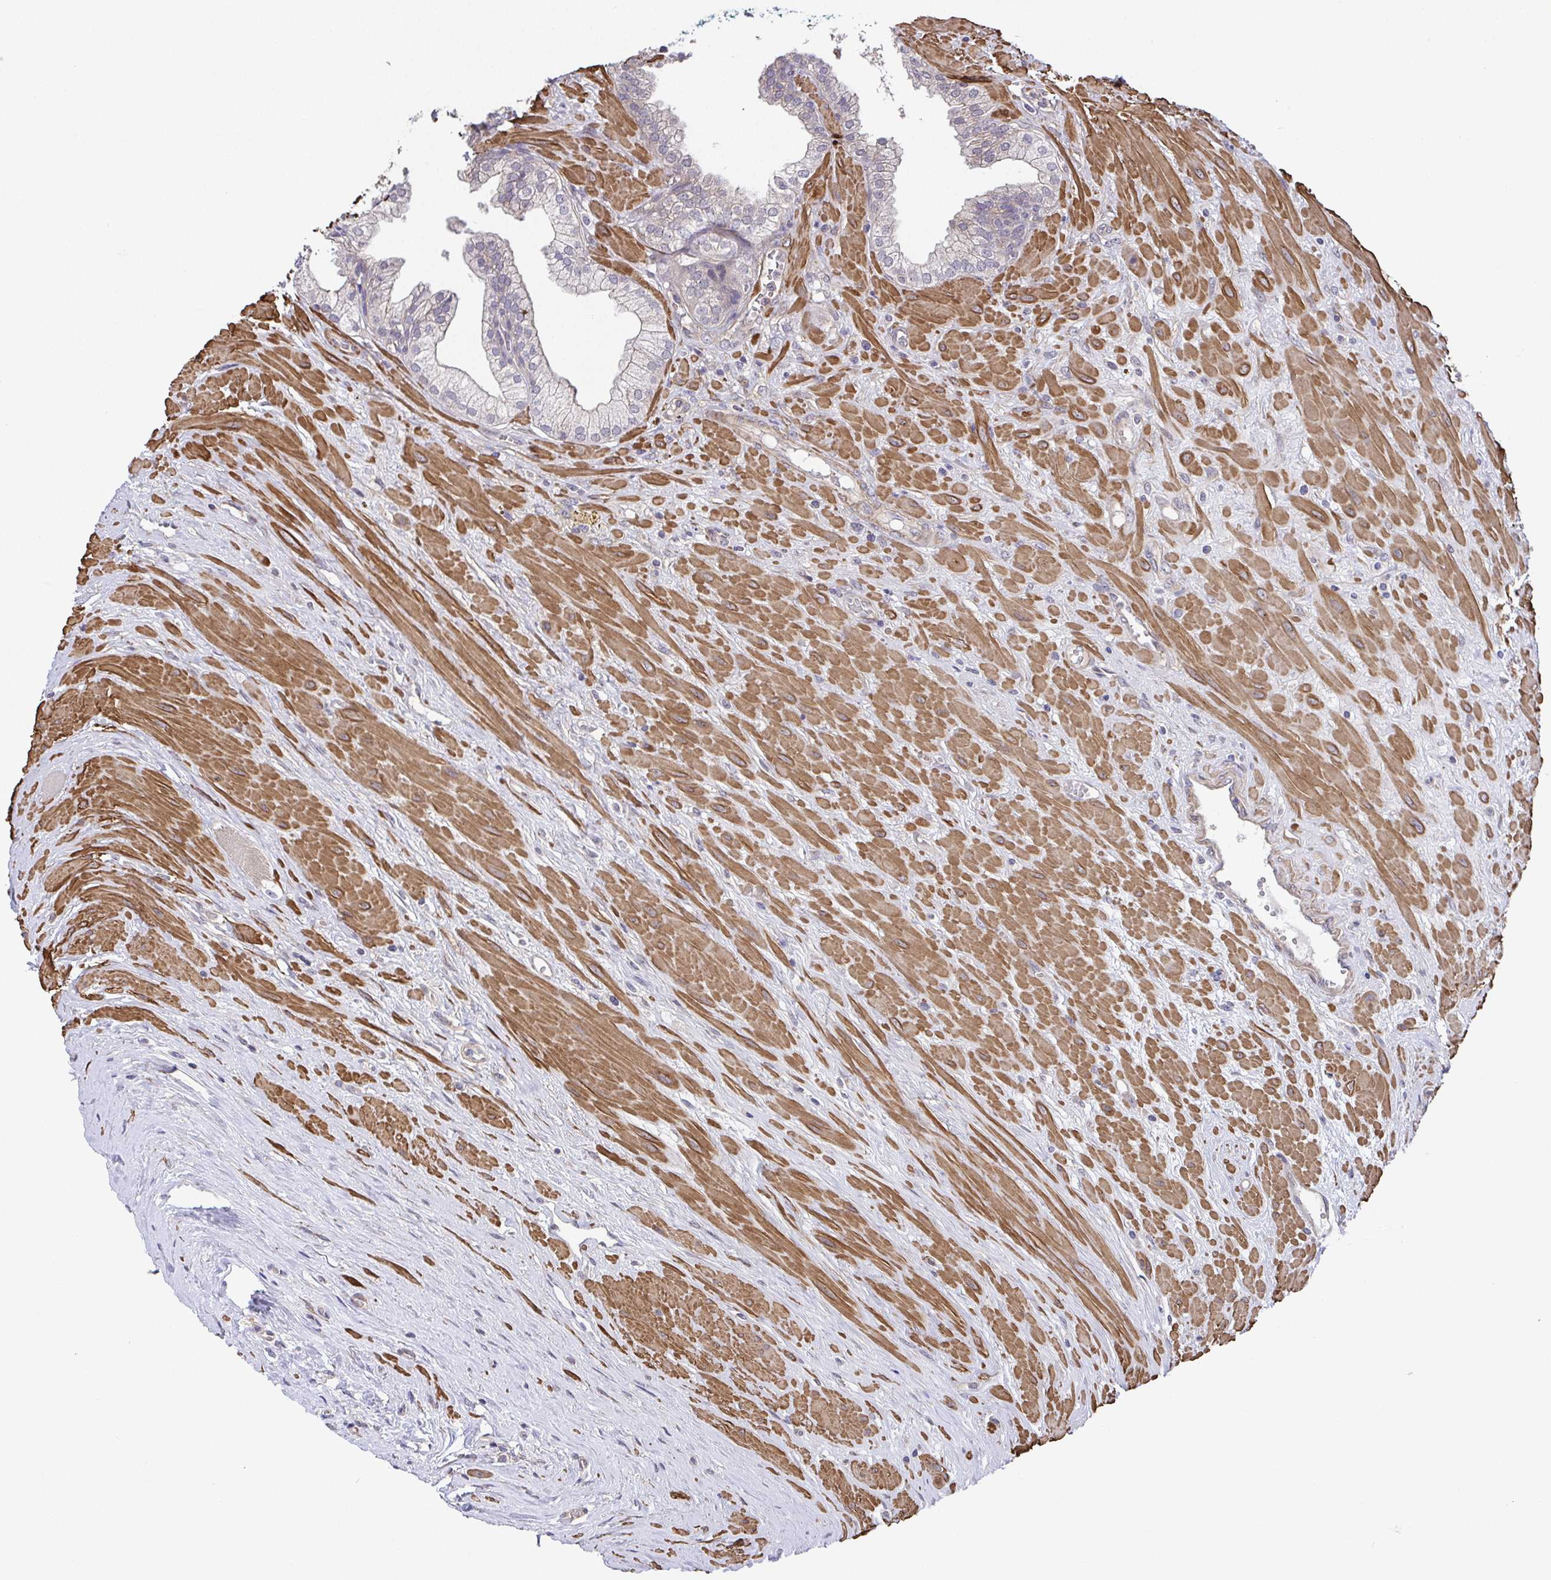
{"staining": {"intensity": "negative", "quantity": "none", "location": "none"}, "tissue": "prostate cancer", "cell_type": "Tumor cells", "image_type": "cancer", "snomed": [{"axis": "morphology", "description": "Adenocarcinoma, Low grade"}, {"axis": "topography", "description": "Prostate"}], "caption": "Immunohistochemistry photomicrograph of neoplastic tissue: prostate adenocarcinoma (low-grade) stained with DAB (3,3'-diaminobenzidine) reveals no significant protein staining in tumor cells.", "gene": "ZNF696", "patient": {"sex": "male", "age": 55}}